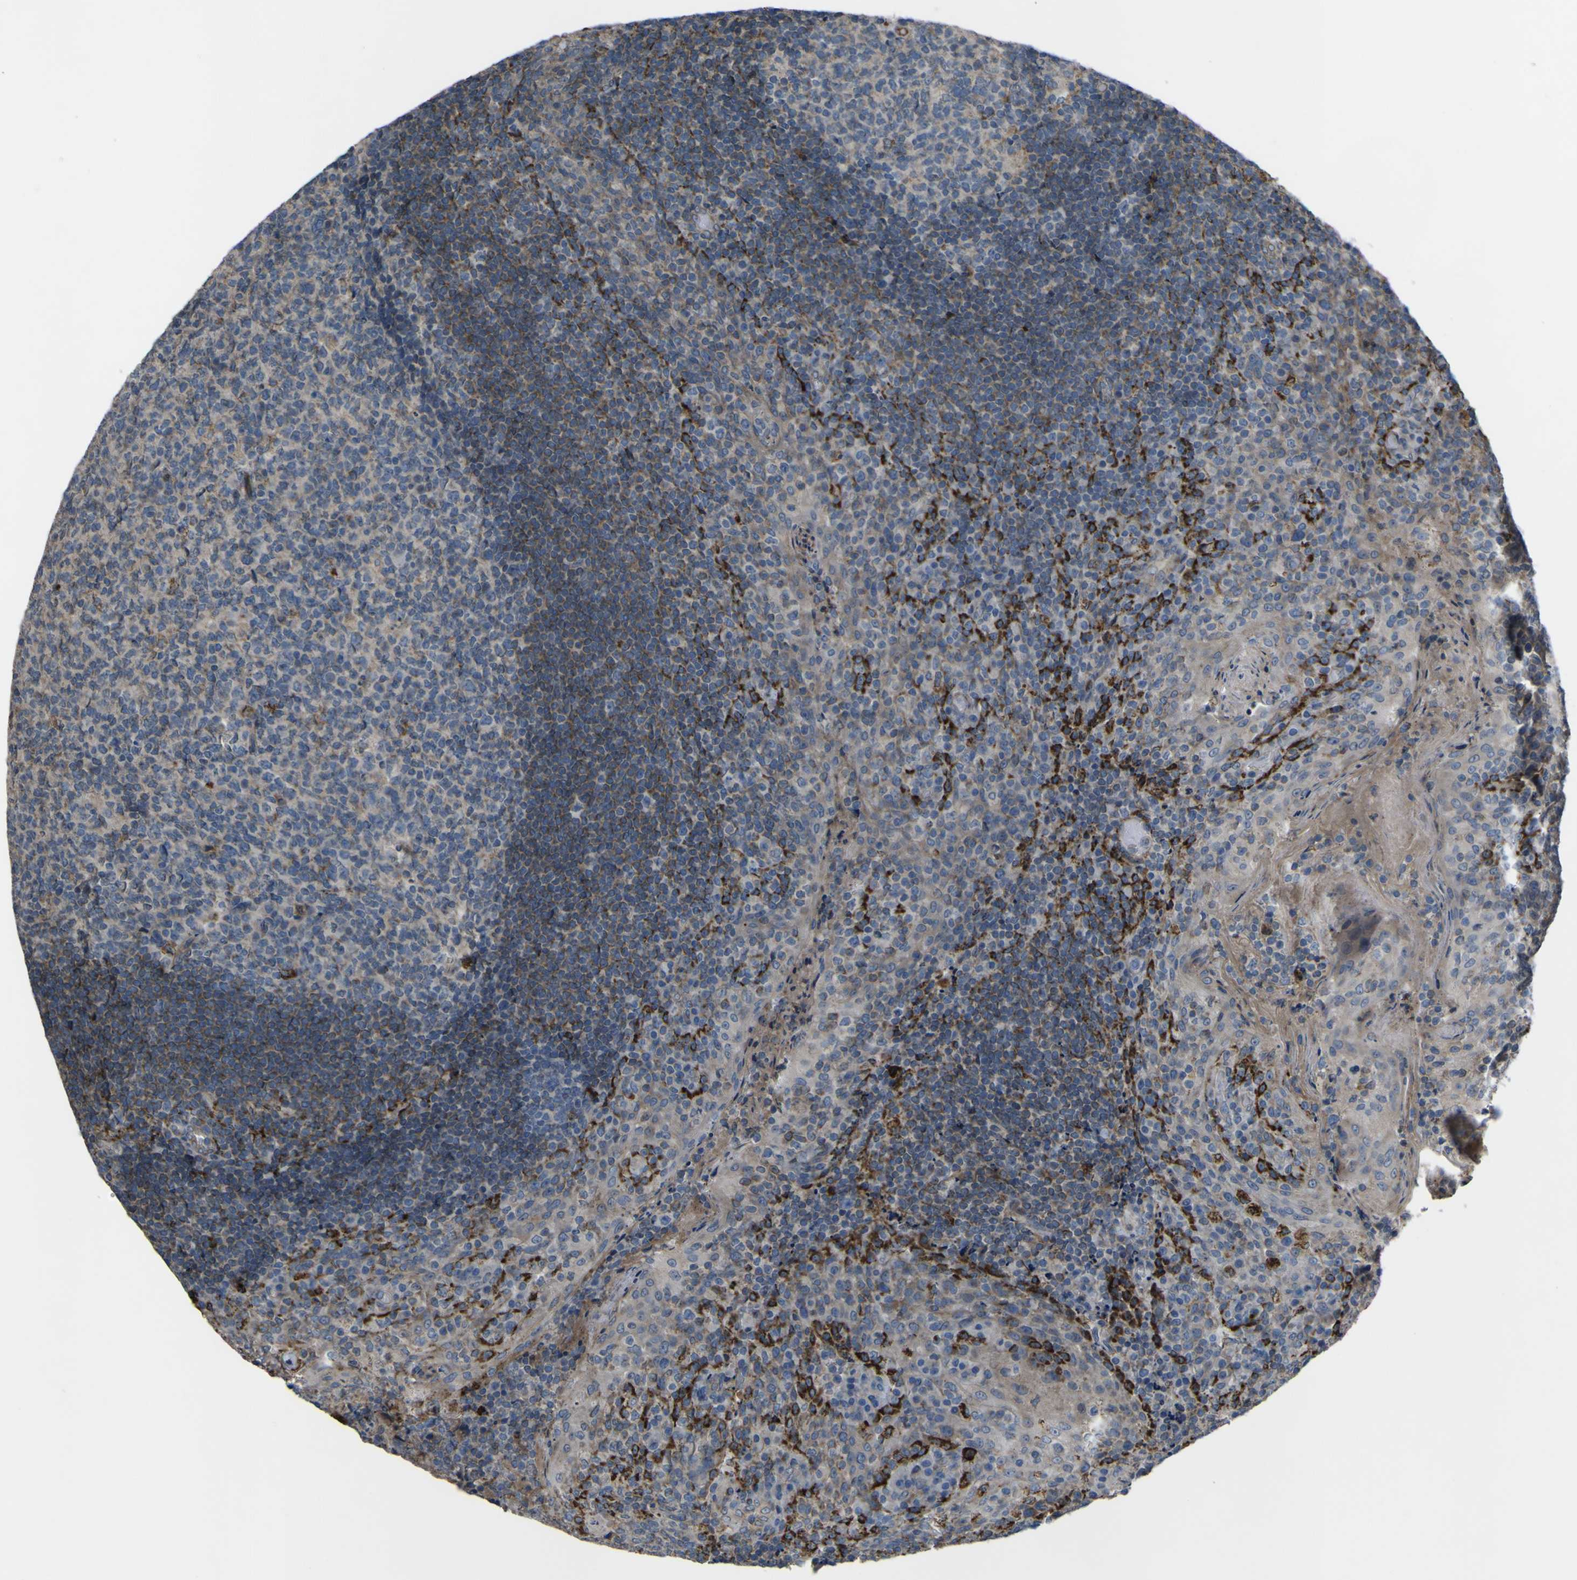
{"staining": {"intensity": "weak", "quantity": "25%-75%", "location": "cytoplasmic/membranous"}, "tissue": "tonsil", "cell_type": "Germinal center cells", "image_type": "normal", "snomed": [{"axis": "morphology", "description": "Normal tissue, NOS"}, {"axis": "topography", "description": "Tonsil"}], "caption": "The immunohistochemical stain labels weak cytoplasmic/membranous staining in germinal center cells of benign tonsil. Immunohistochemistry (ihc) stains the protein in brown and the nuclei are stained blue.", "gene": "GPLD1", "patient": {"sex": "male", "age": 17}}